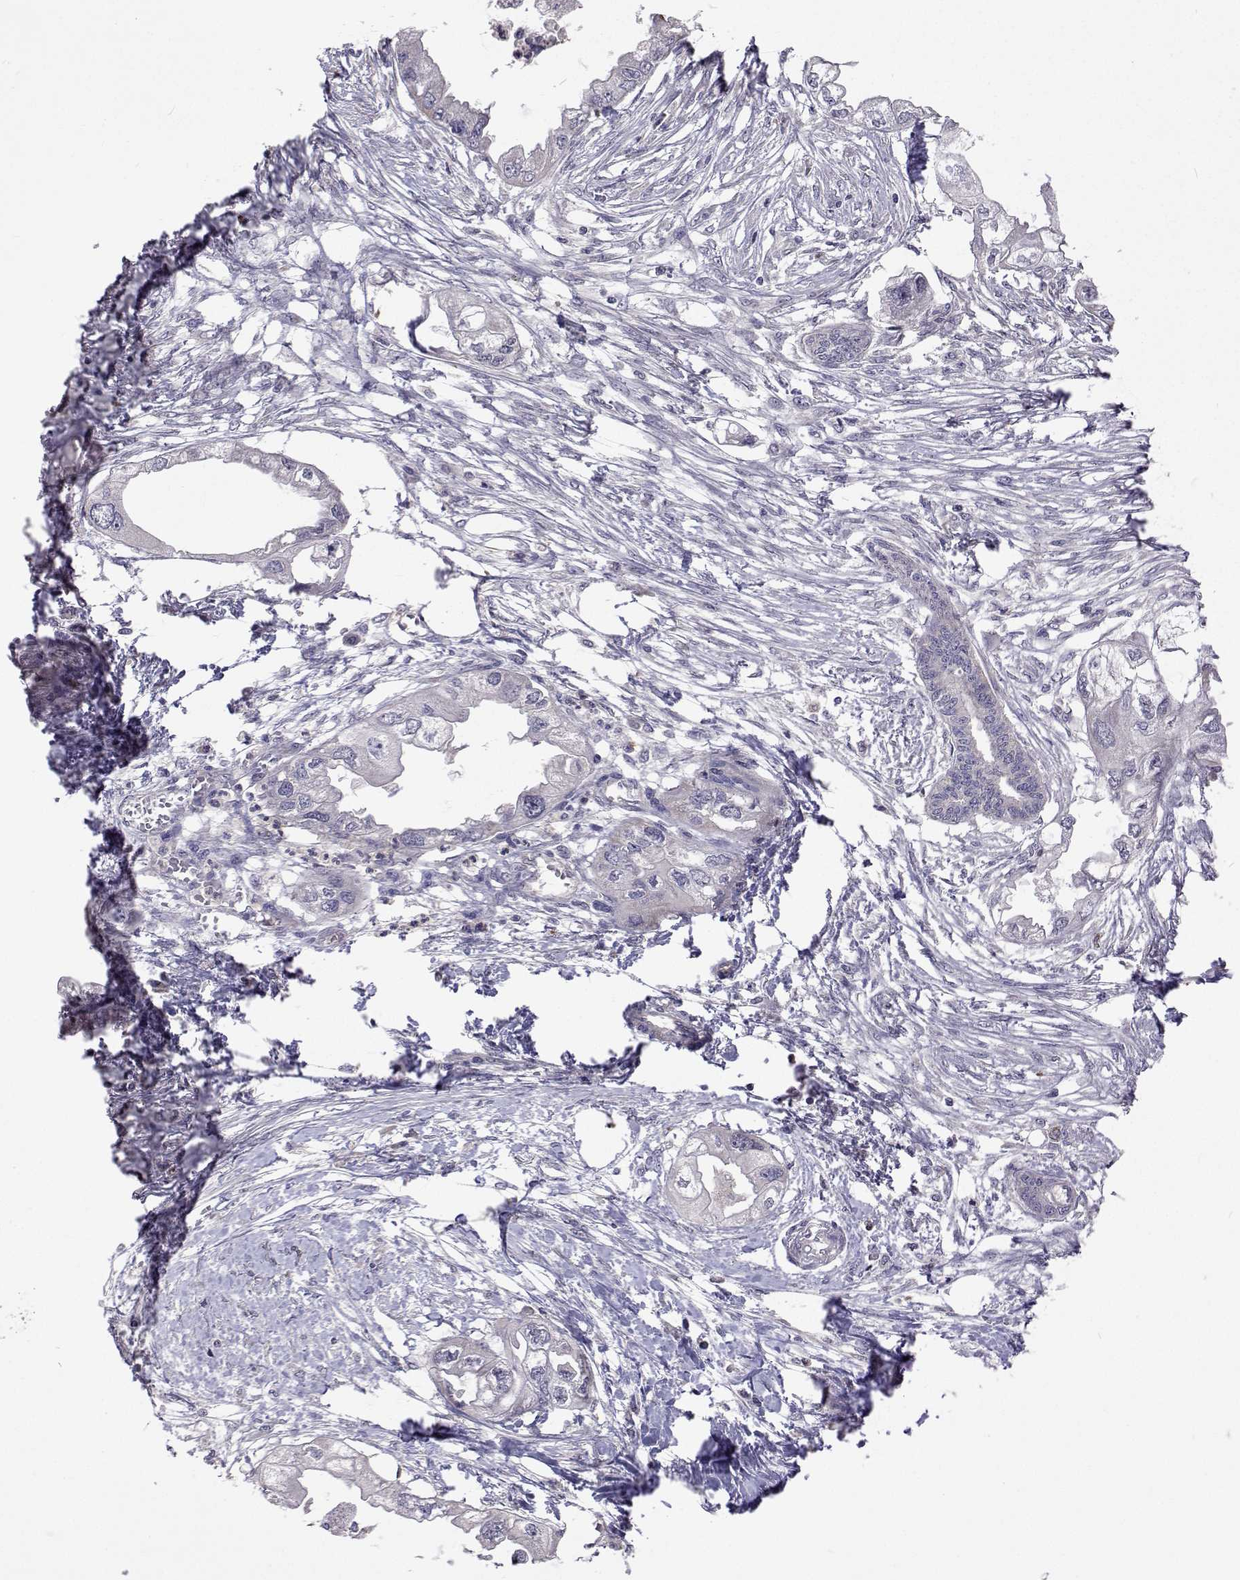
{"staining": {"intensity": "negative", "quantity": "none", "location": "none"}, "tissue": "endometrial cancer", "cell_type": "Tumor cells", "image_type": "cancer", "snomed": [{"axis": "morphology", "description": "Adenocarcinoma, NOS"}, {"axis": "morphology", "description": "Adenocarcinoma, metastatic, NOS"}, {"axis": "topography", "description": "Adipose tissue"}, {"axis": "topography", "description": "Endometrium"}], "caption": "IHC histopathology image of neoplastic tissue: human endometrial cancer (adenocarcinoma) stained with DAB shows no significant protein expression in tumor cells. Brightfield microscopy of IHC stained with DAB (brown) and hematoxylin (blue), captured at high magnification.", "gene": "DHTKD1", "patient": {"sex": "female", "age": 67}}